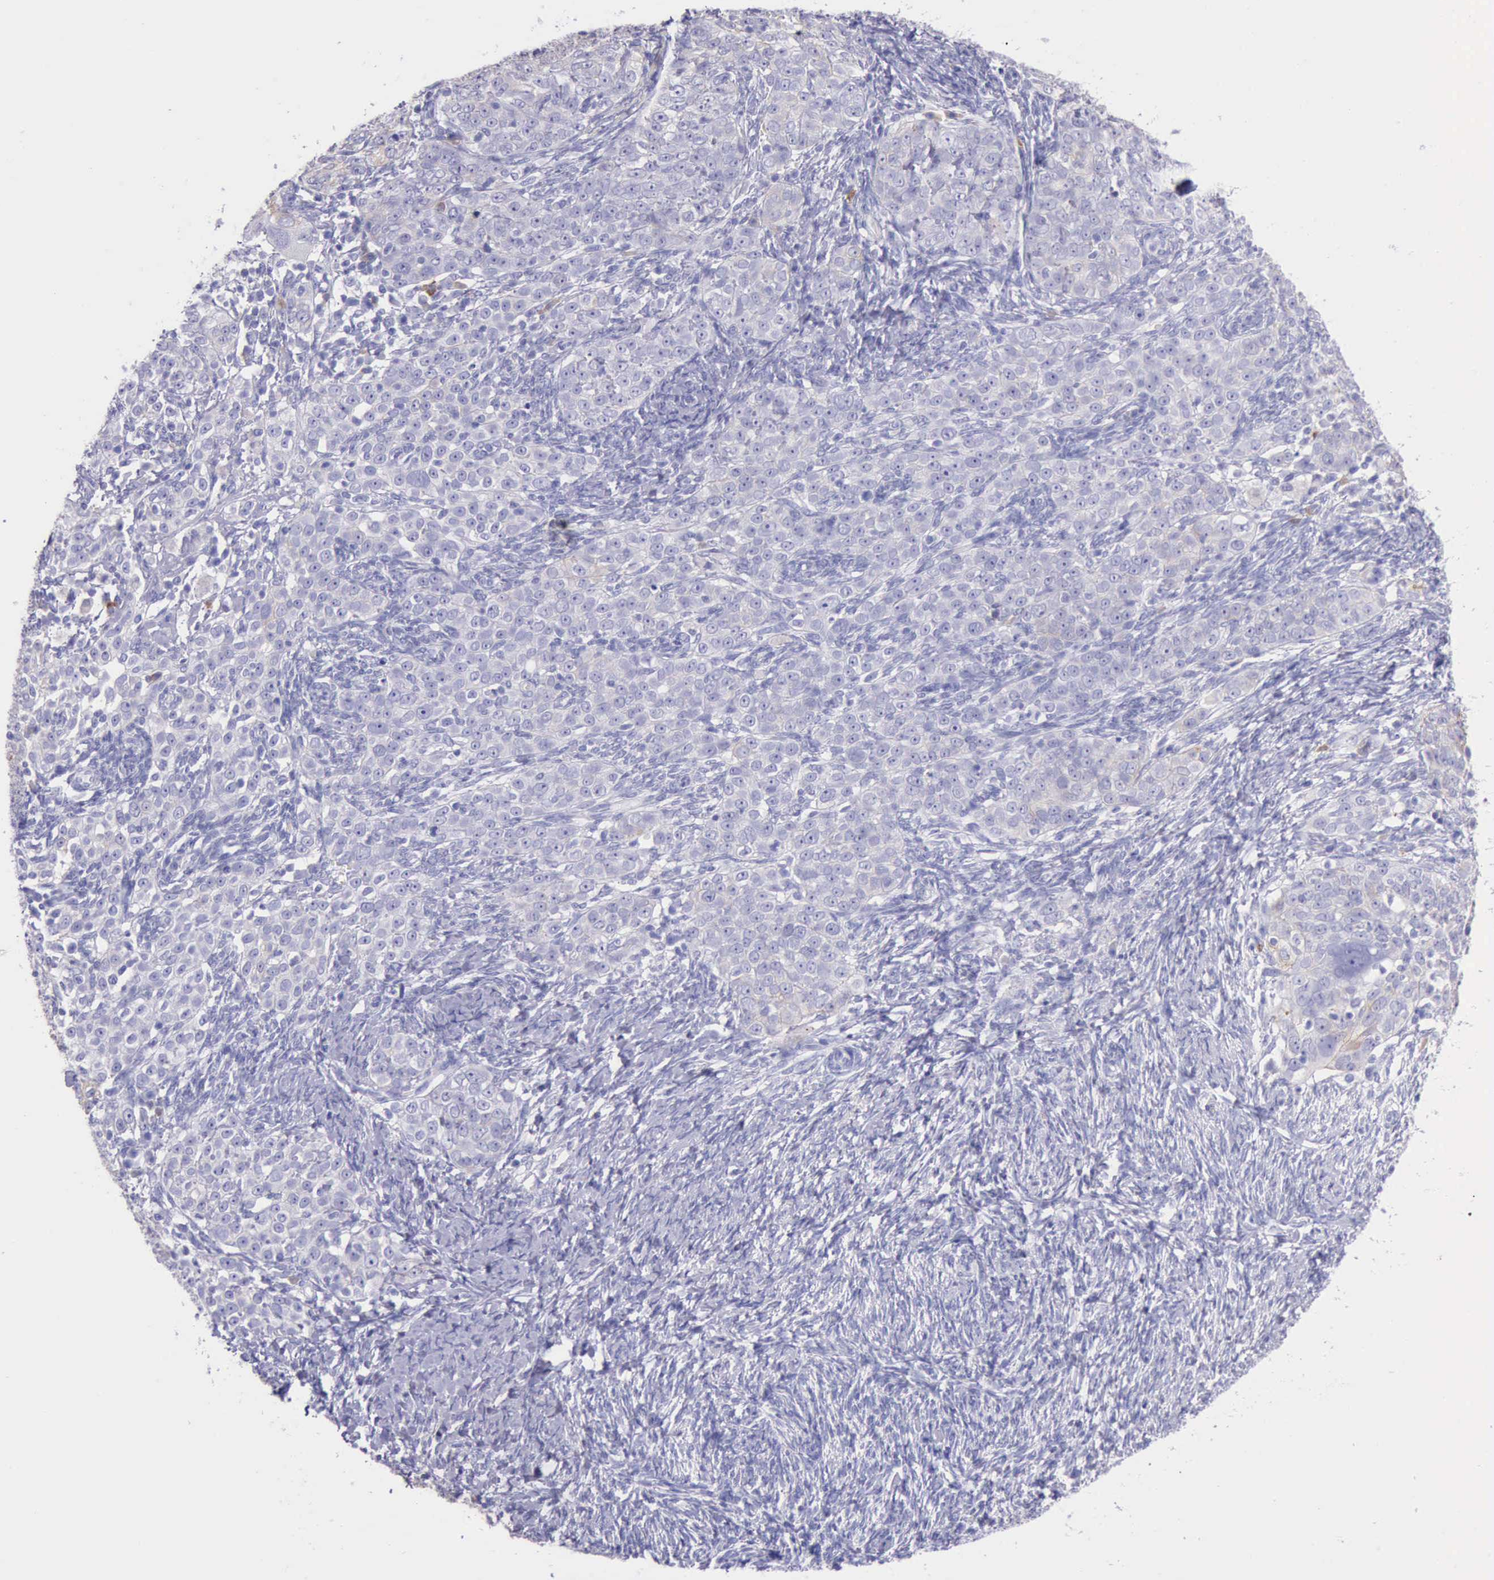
{"staining": {"intensity": "weak", "quantity": "<25%", "location": "cytoplasmic/membranous"}, "tissue": "ovarian cancer", "cell_type": "Tumor cells", "image_type": "cancer", "snomed": [{"axis": "morphology", "description": "Normal tissue, NOS"}, {"axis": "morphology", "description": "Cystadenocarcinoma, serous, NOS"}, {"axis": "topography", "description": "Ovary"}], "caption": "A micrograph of serous cystadenocarcinoma (ovarian) stained for a protein demonstrates no brown staining in tumor cells.", "gene": "KRT8", "patient": {"sex": "female", "age": 62}}